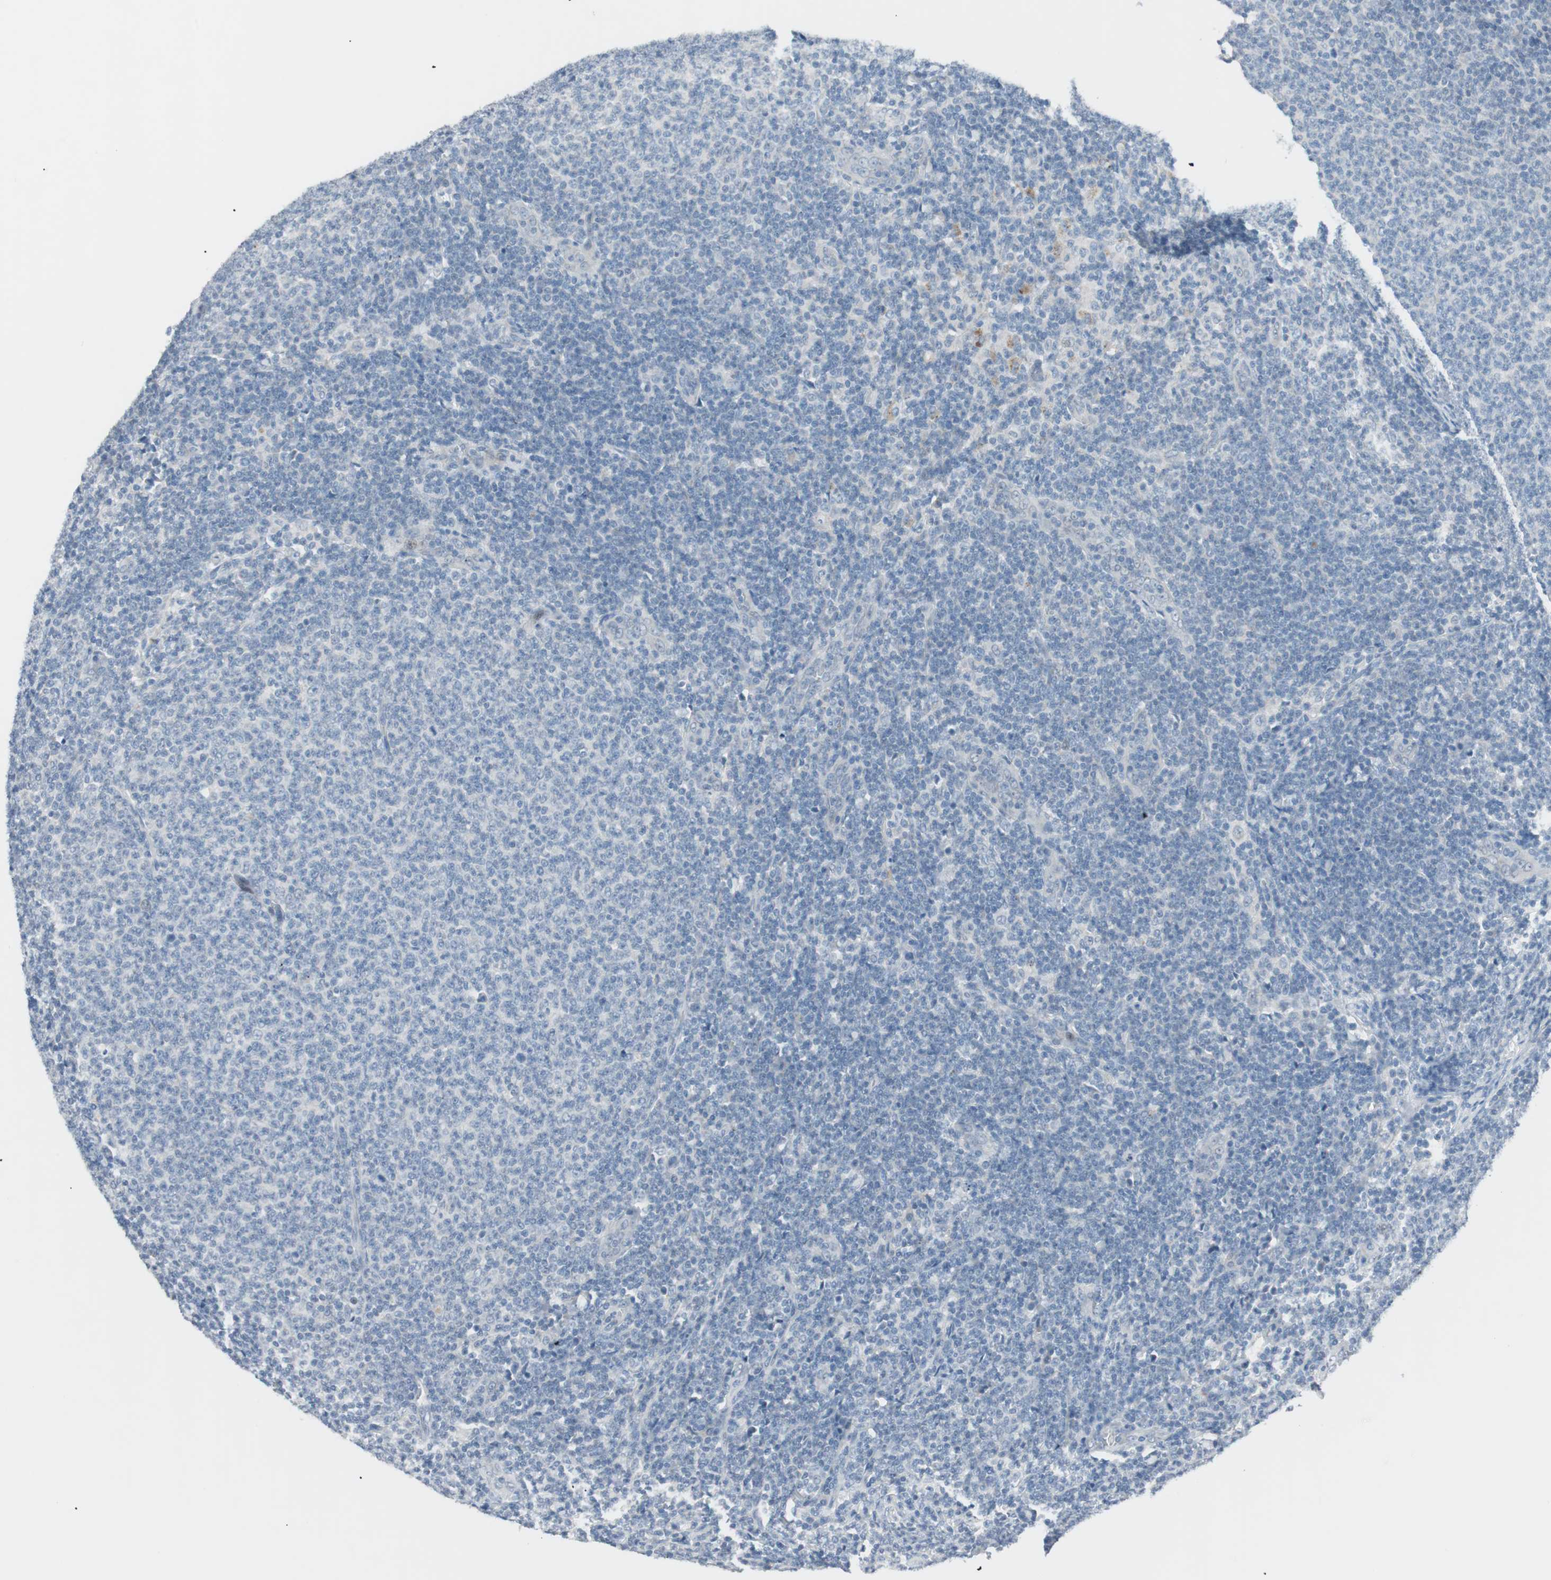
{"staining": {"intensity": "negative", "quantity": "none", "location": "none"}, "tissue": "lymphoma", "cell_type": "Tumor cells", "image_type": "cancer", "snomed": [{"axis": "morphology", "description": "Malignant lymphoma, non-Hodgkin's type, Low grade"}, {"axis": "topography", "description": "Lymph node"}], "caption": "There is no significant positivity in tumor cells of lymphoma.", "gene": "FOSL1", "patient": {"sex": "male", "age": 66}}